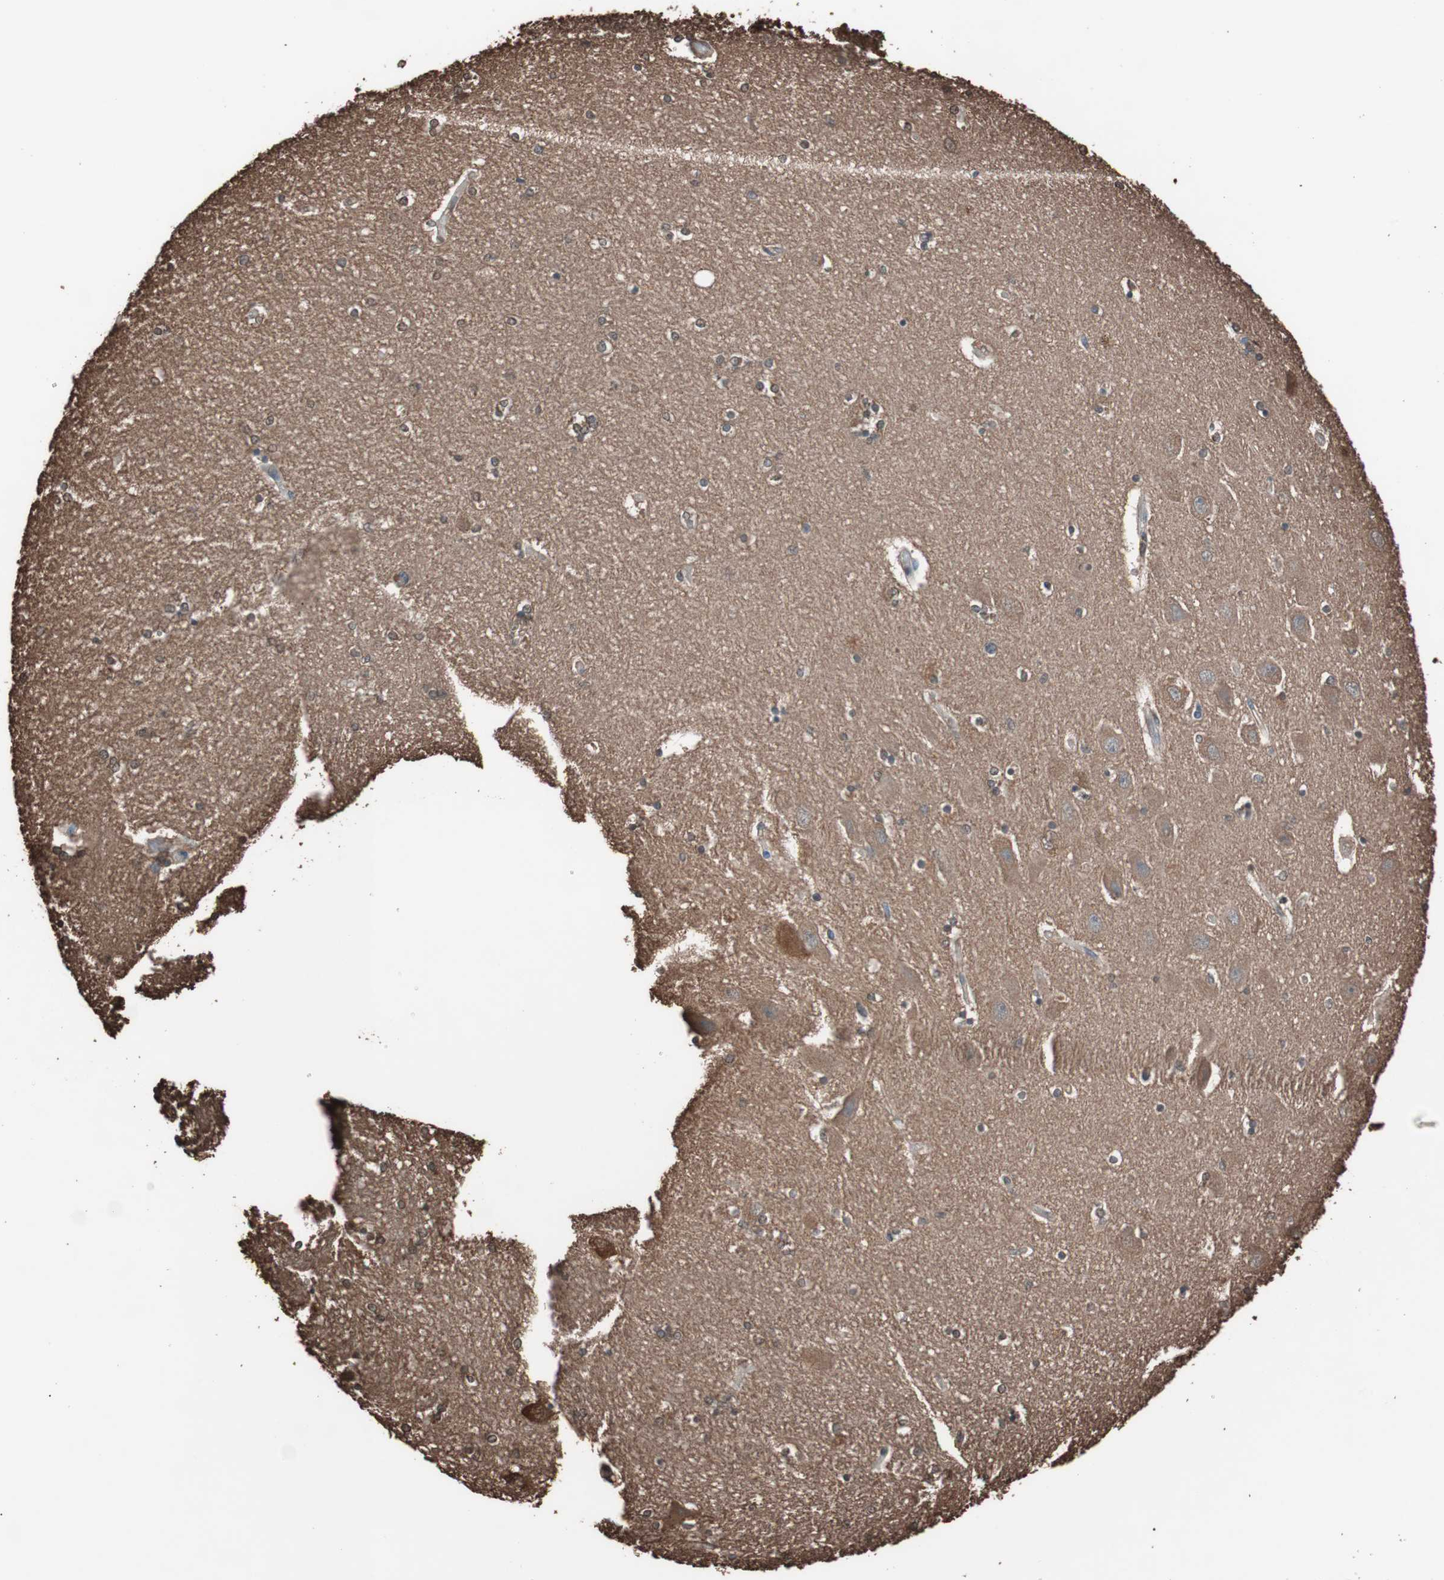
{"staining": {"intensity": "moderate", "quantity": "<25%", "location": "cytoplasmic/membranous"}, "tissue": "hippocampus", "cell_type": "Glial cells", "image_type": "normal", "snomed": [{"axis": "morphology", "description": "Normal tissue, NOS"}, {"axis": "topography", "description": "Hippocampus"}], "caption": "Protein staining of normal hippocampus displays moderate cytoplasmic/membranous expression in approximately <25% of glial cells. Using DAB (3,3'-diaminobenzidine) (brown) and hematoxylin (blue) stains, captured at high magnification using brightfield microscopy.", "gene": "CALM2", "patient": {"sex": "female", "age": 54}}